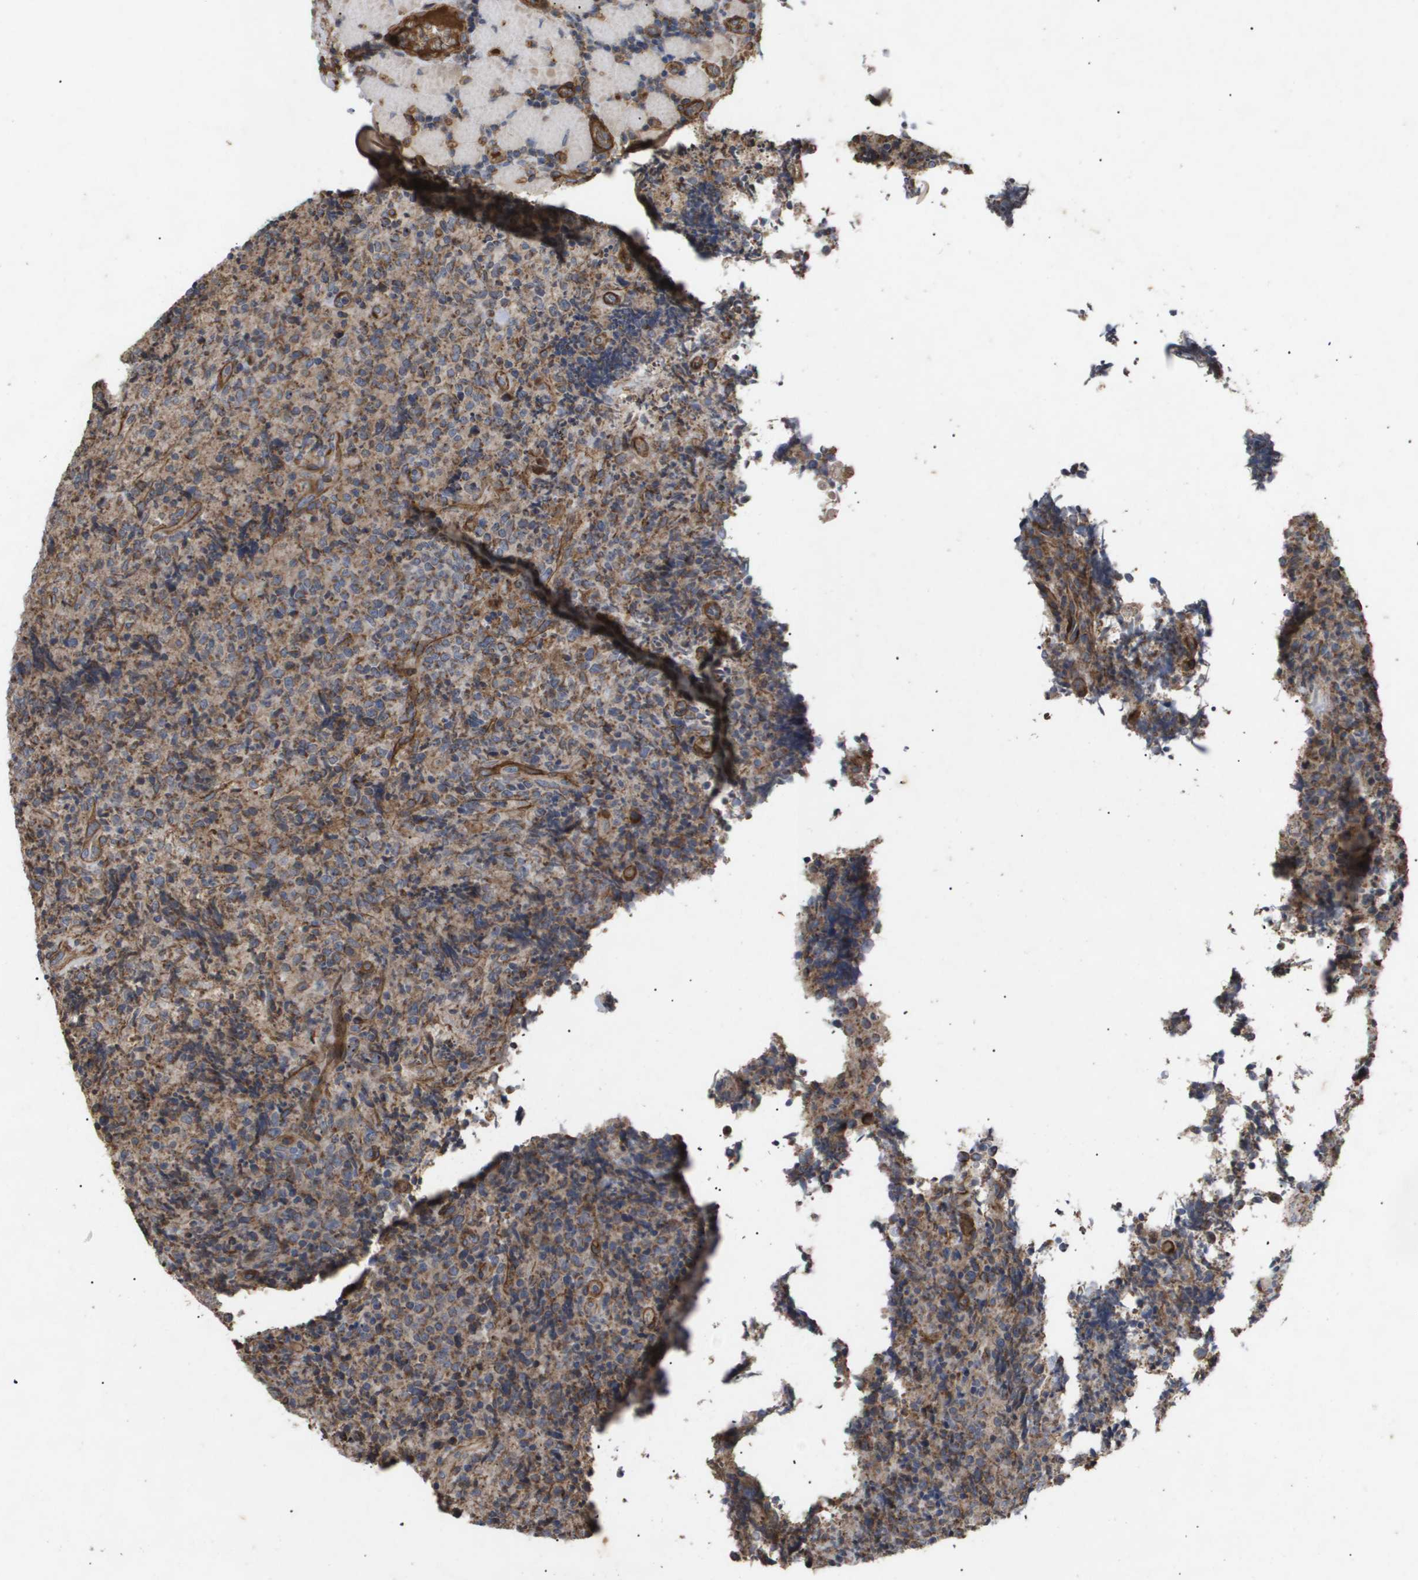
{"staining": {"intensity": "moderate", "quantity": ">75%", "location": "cytoplasmic/membranous"}, "tissue": "lymphoma", "cell_type": "Tumor cells", "image_type": "cancer", "snomed": [{"axis": "morphology", "description": "Malignant lymphoma, non-Hodgkin's type, High grade"}, {"axis": "topography", "description": "Tonsil"}], "caption": "Malignant lymphoma, non-Hodgkin's type (high-grade) tissue shows moderate cytoplasmic/membranous positivity in approximately >75% of tumor cells, visualized by immunohistochemistry.", "gene": "TNS1", "patient": {"sex": "female", "age": 36}}